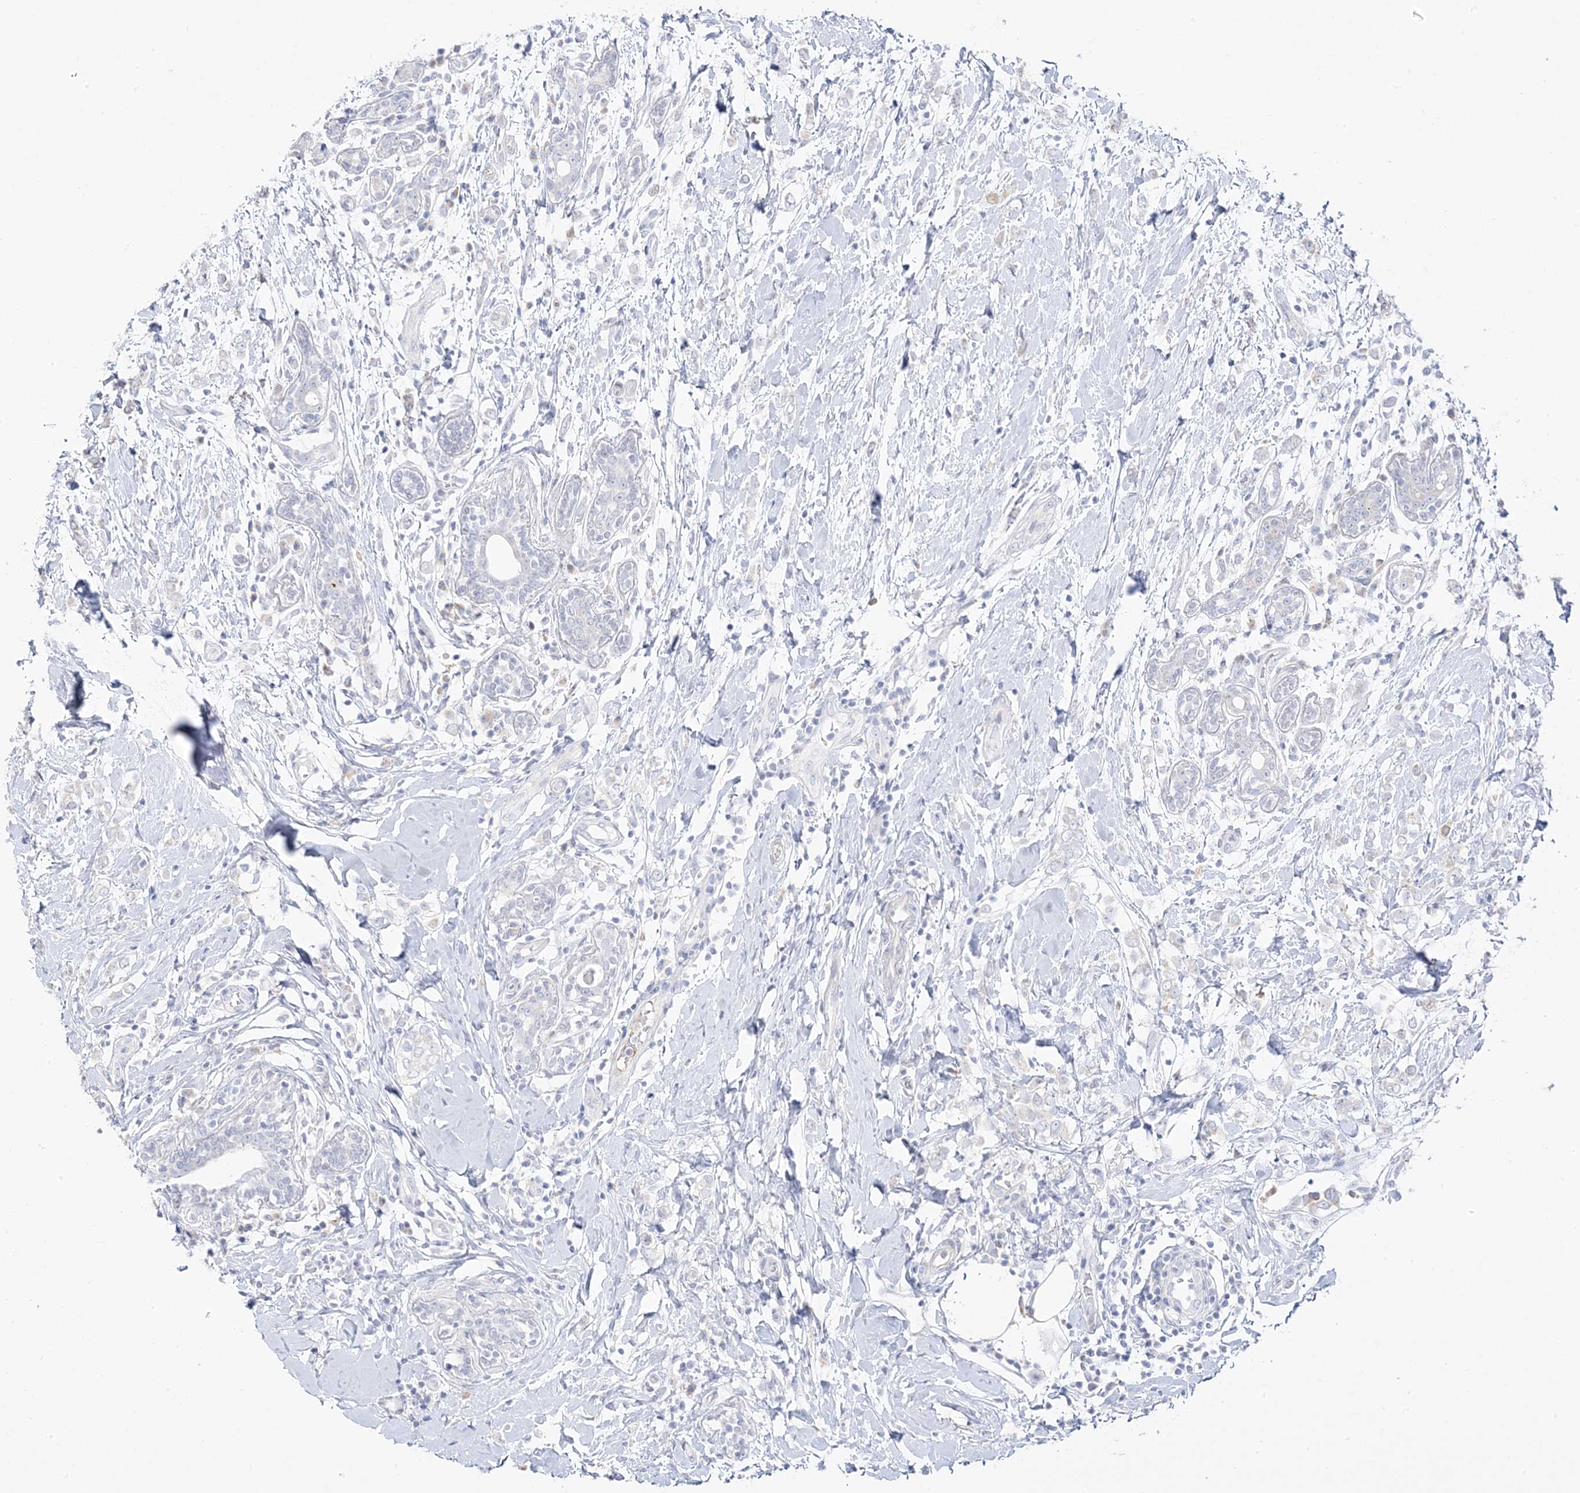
{"staining": {"intensity": "negative", "quantity": "none", "location": "none"}, "tissue": "breast cancer", "cell_type": "Tumor cells", "image_type": "cancer", "snomed": [{"axis": "morphology", "description": "Normal tissue, NOS"}, {"axis": "morphology", "description": "Lobular carcinoma"}, {"axis": "topography", "description": "Breast"}], "caption": "This photomicrograph is of breast cancer stained with immunohistochemistry to label a protein in brown with the nuclei are counter-stained blue. There is no expression in tumor cells.", "gene": "TRANK1", "patient": {"sex": "female", "age": 47}}